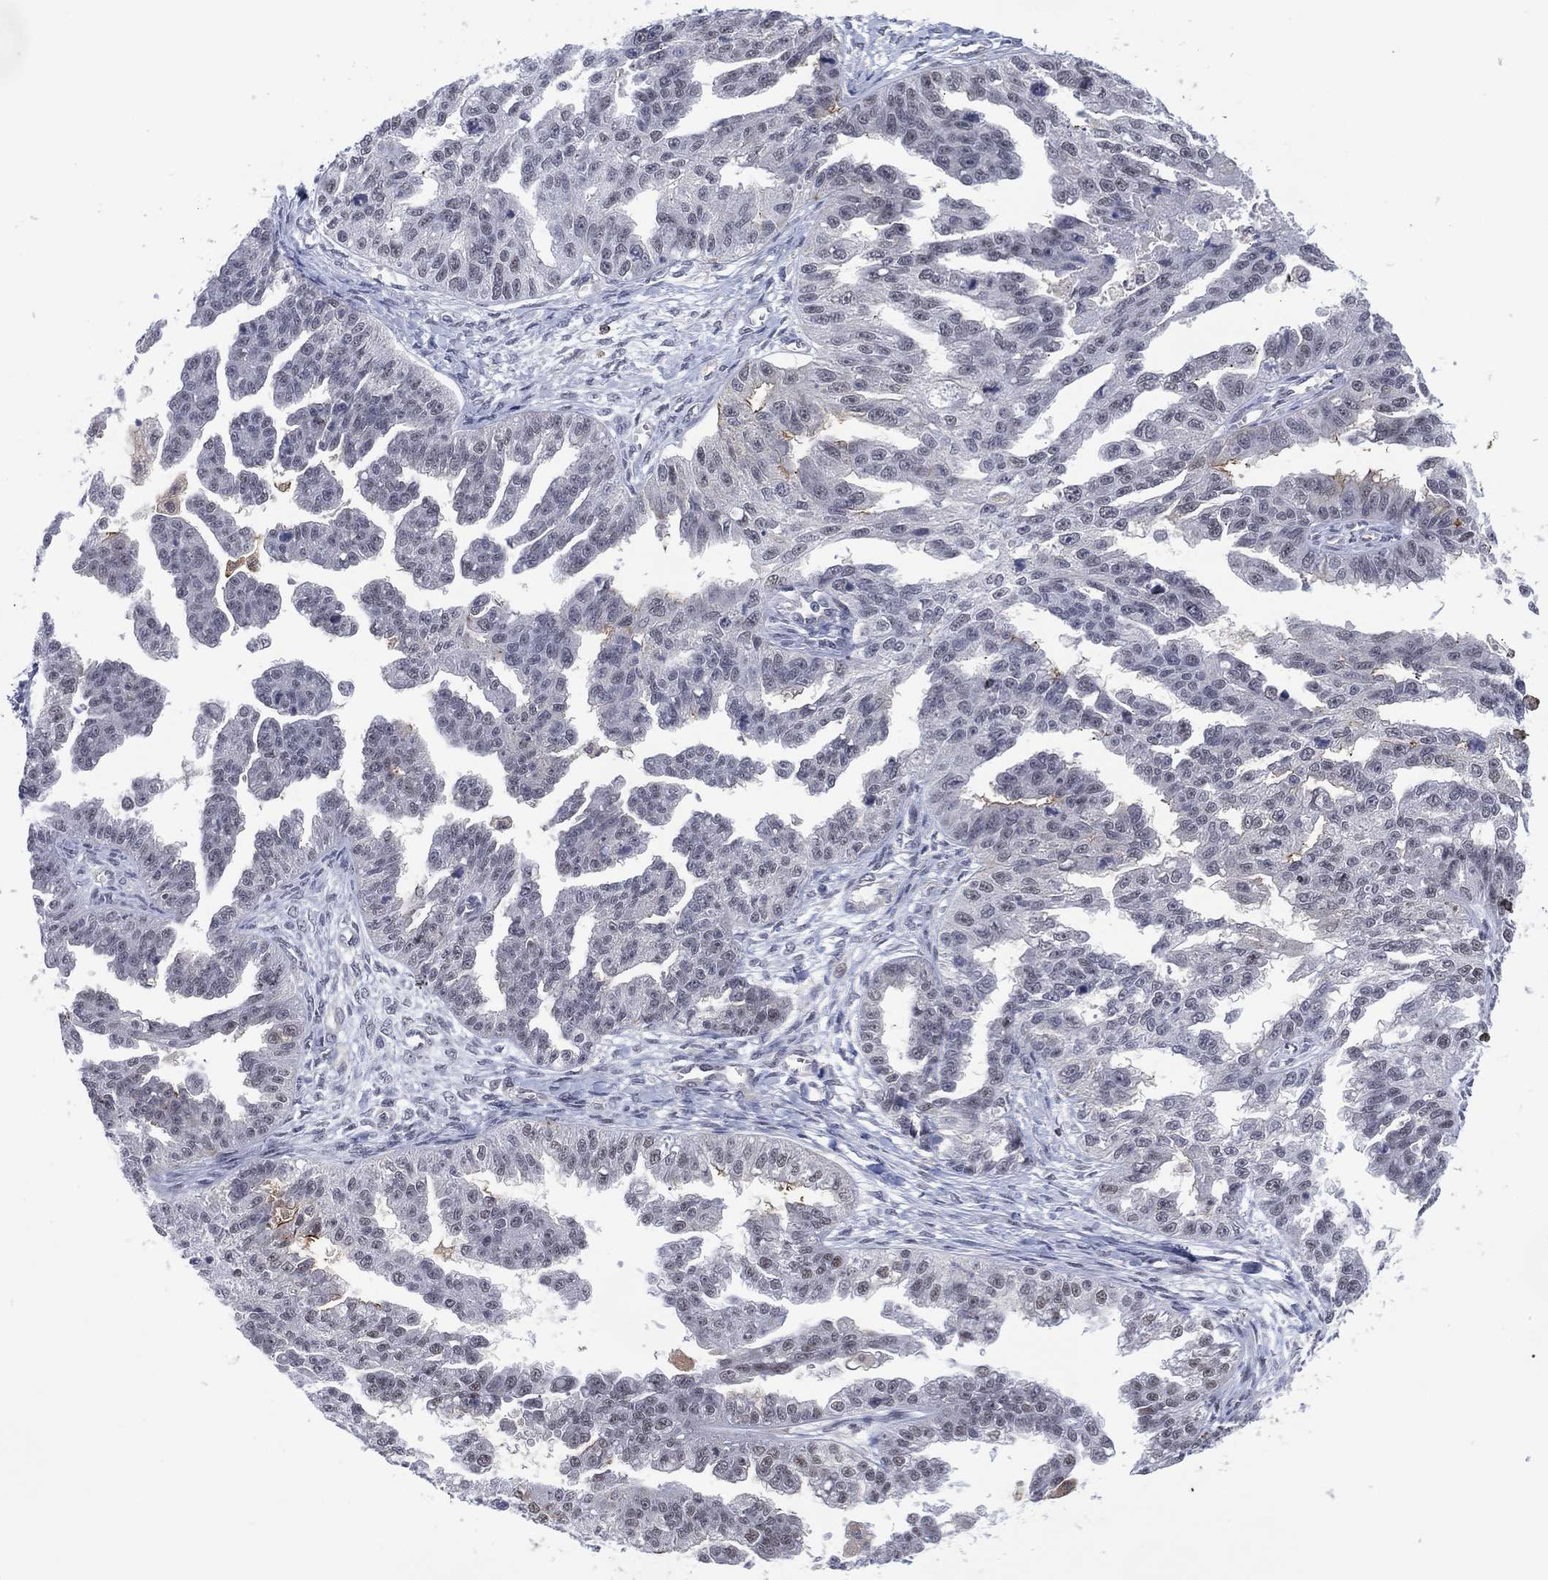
{"staining": {"intensity": "moderate", "quantity": "<25%", "location": "cytoplasmic/membranous"}, "tissue": "ovarian cancer", "cell_type": "Tumor cells", "image_type": "cancer", "snomed": [{"axis": "morphology", "description": "Cystadenocarcinoma, serous, NOS"}, {"axis": "topography", "description": "Ovary"}], "caption": "The histopathology image demonstrates immunohistochemical staining of ovarian cancer. There is moderate cytoplasmic/membranous expression is present in approximately <25% of tumor cells. Nuclei are stained in blue.", "gene": "DPP4", "patient": {"sex": "female", "age": 58}}